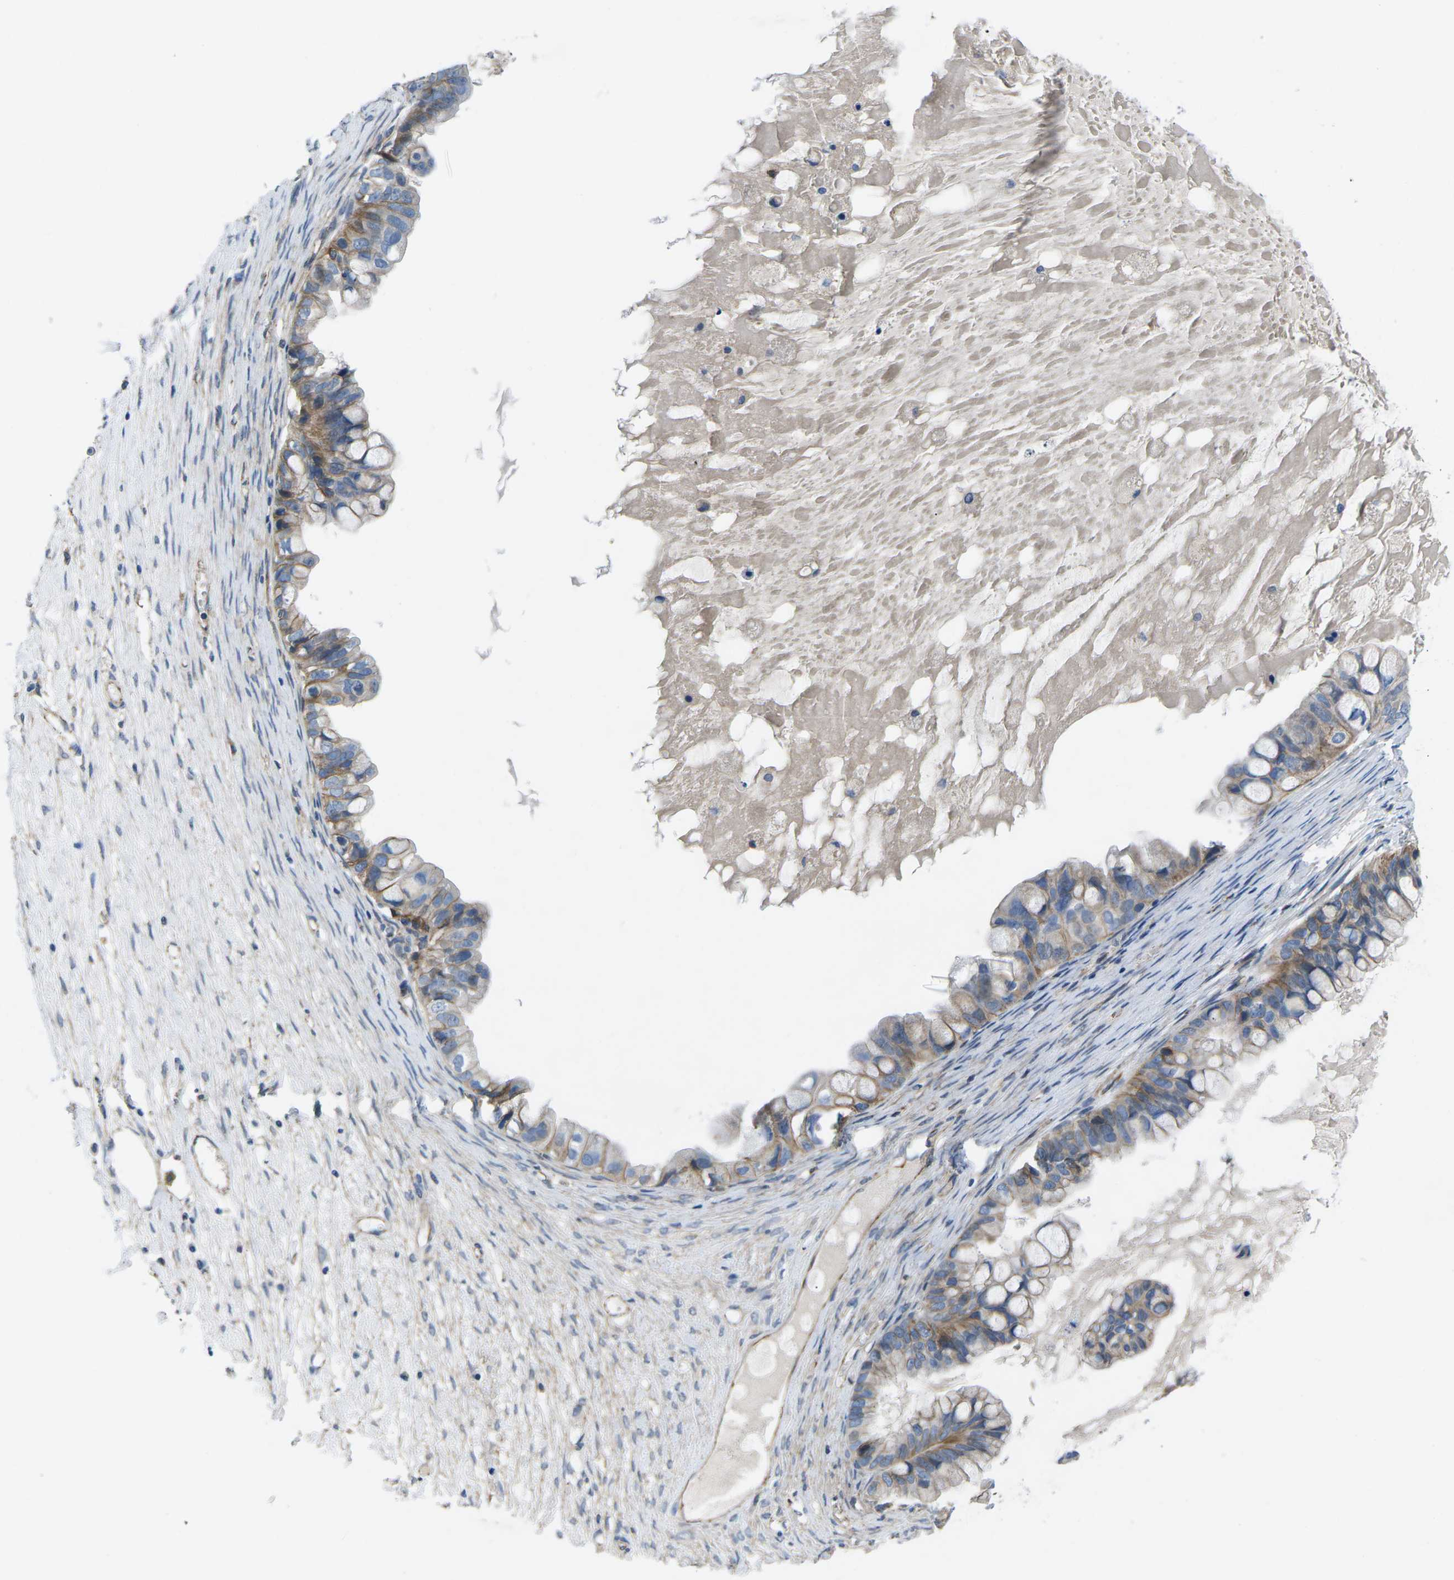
{"staining": {"intensity": "moderate", "quantity": ">75%", "location": "cytoplasmic/membranous"}, "tissue": "ovarian cancer", "cell_type": "Tumor cells", "image_type": "cancer", "snomed": [{"axis": "morphology", "description": "Cystadenocarcinoma, mucinous, NOS"}, {"axis": "topography", "description": "Ovary"}], "caption": "Mucinous cystadenocarcinoma (ovarian) tissue shows moderate cytoplasmic/membranous expression in approximately >75% of tumor cells, visualized by immunohistochemistry.", "gene": "CTNND1", "patient": {"sex": "female", "age": 80}}